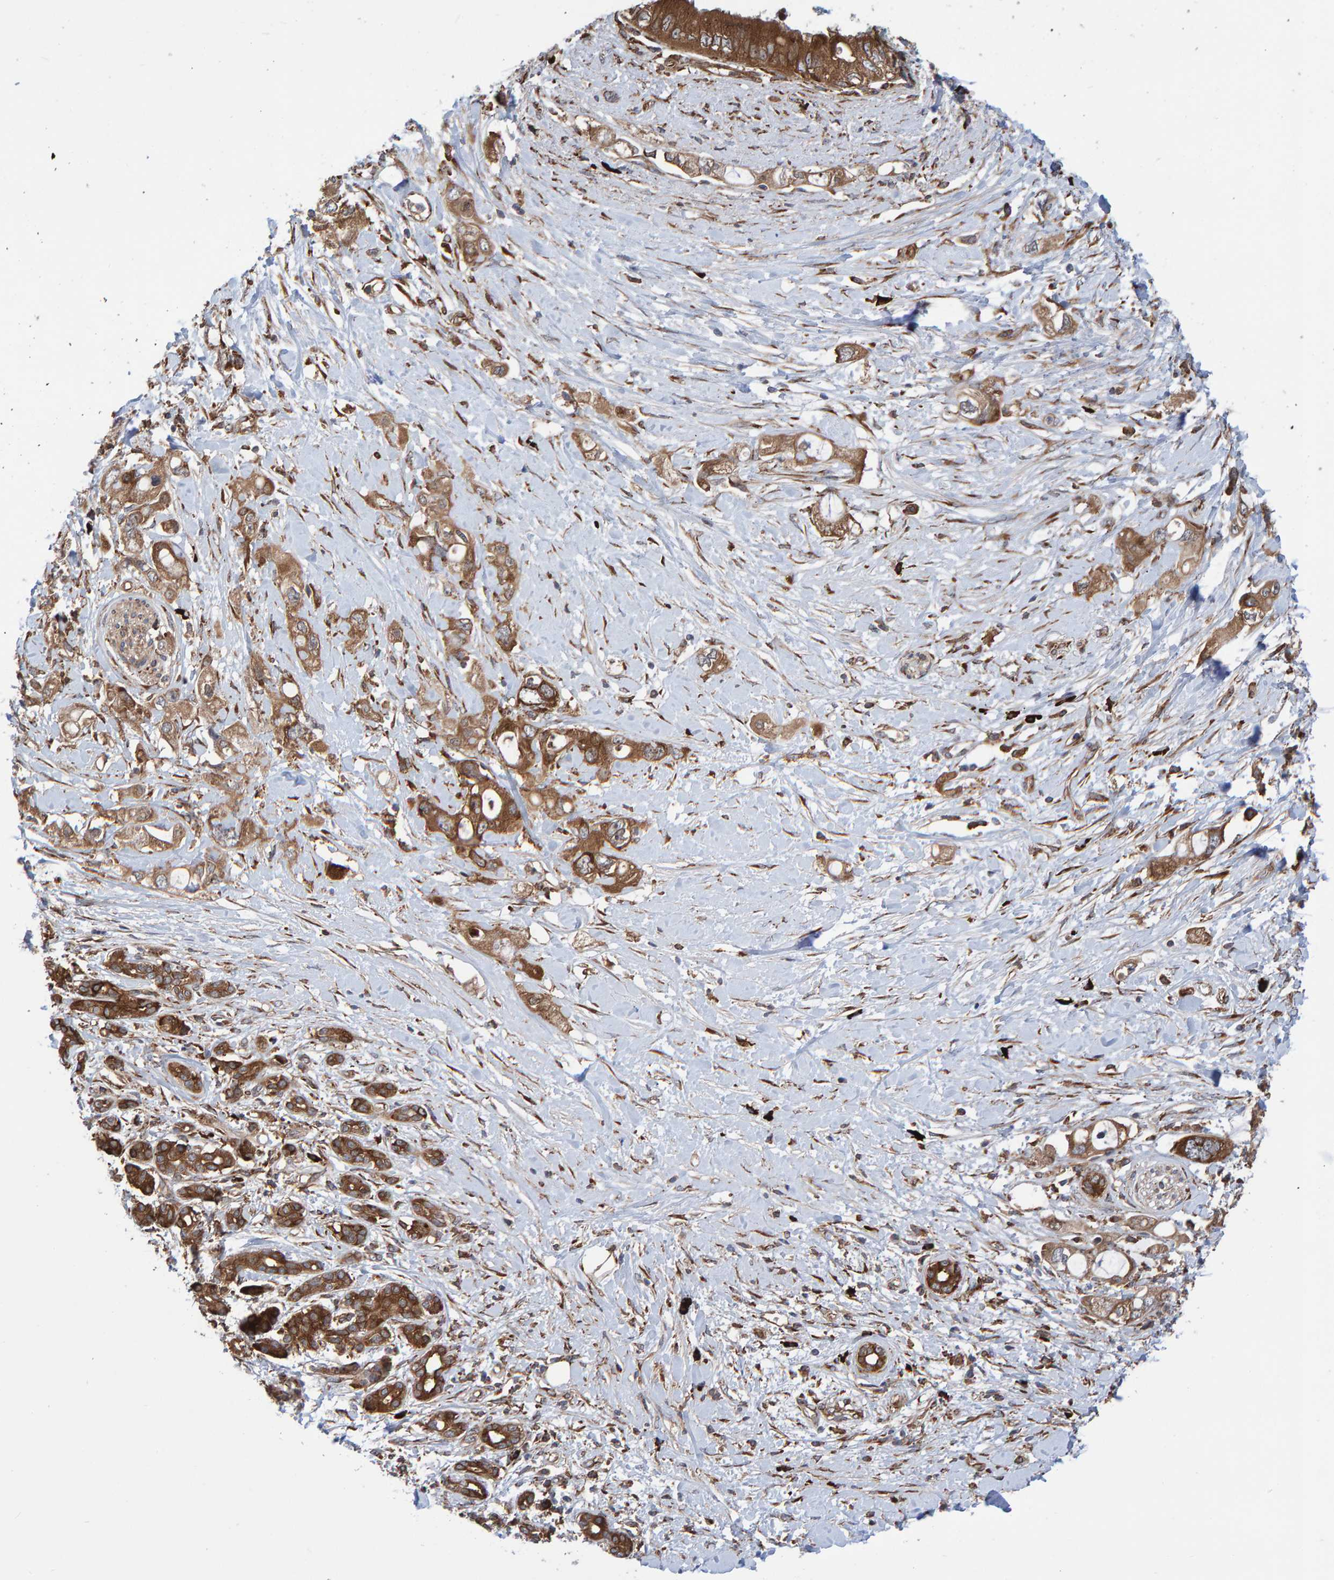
{"staining": {"intensity": "moderate", "quantity": ">75%", "location": "cytoplasmic/membranous"}, "tissue": "pancreatic cancer", "cell_type": "Tumor cells", "image_type": "cancer", "snomed": [{"axis": "morphology", "description": "Adenocarcinoma, NOS"}, {"axis": "topography", "description": "Pancreas"}], "caption": "IHC of human adenocarcinoma (pancreatic) displays medium levels of moderate cytoplasmic/membranous staining in about >75% of tumor cells.", "gene": "KIAA0753", "patient": {"sex": "female", "age": 56}}